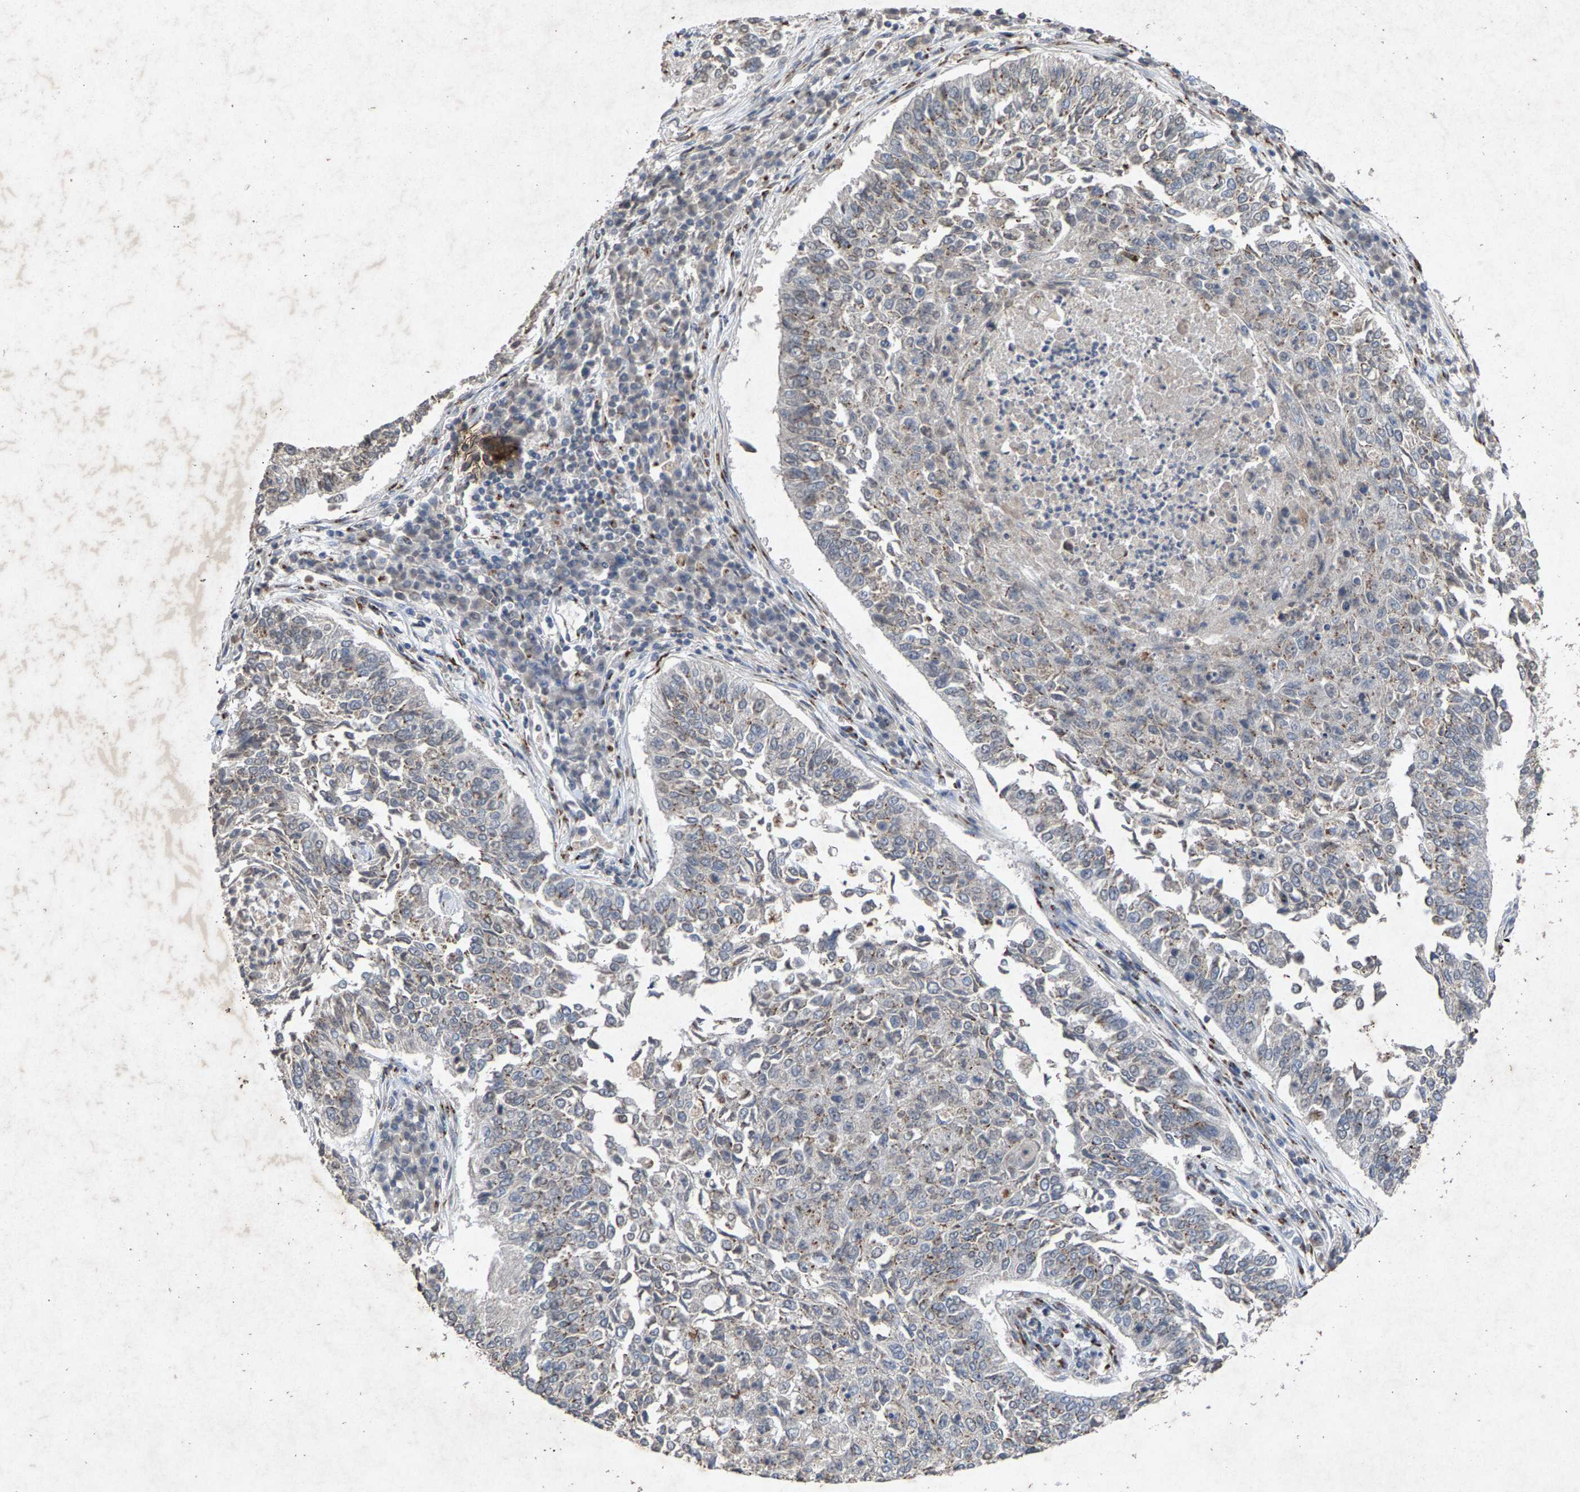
{"staining": {"intensity": "weak", "quantity": "25%-75%", "location": "cytoplasmic/membranous"}, "tissue": "lung cancer", "cell_type": "Tumor cells", "image_type": "cancer", "snomed": [{"axis": "morphology", "description": "Normal tissue, NOS"}, {"axis": "morphology", "description": "Squamous cell carcinoma, NOS"}, {"axis": "topography", "description": "Cartilage tissue"}, {"axis": "topography", "description": "Bronchus"}, {"axis": "topography", "description": "Lung"}], "caption": "Immunohistochemical staining of lung cancer (squamous cell carcinoma) exhibits low levels of weak cytoplasmic/membranous protein expression in about 25%-75% of tumor cells.", "gene": "MAN2A1", "patient": {"sex": "female", "age": 49}}